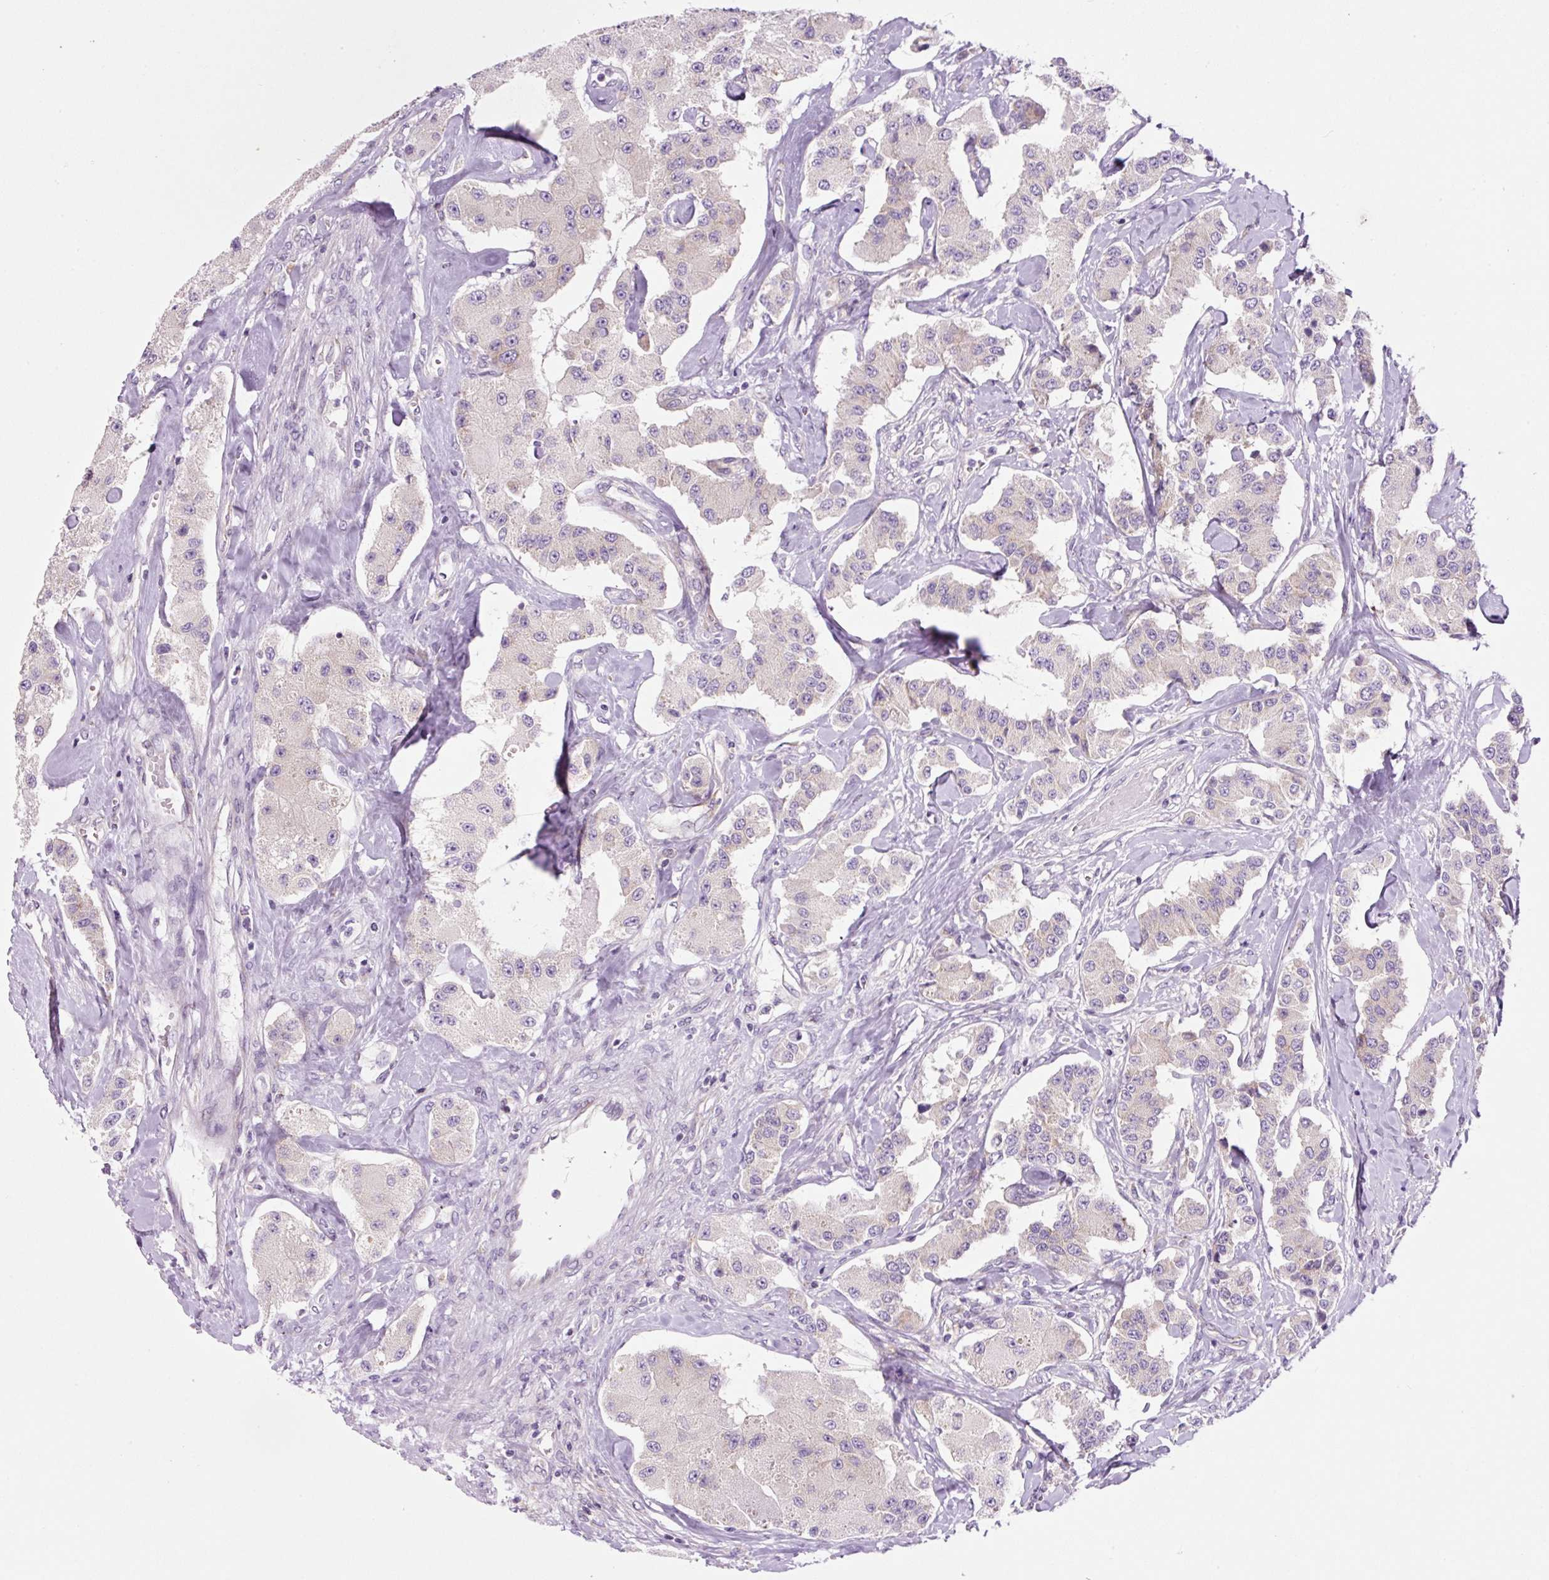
{"staining": {"intensity": "negative", "quantity": "none", "location": "none"}, "tissue": "carcinoid", "cell_type": "Tumor cells", "image_type": "cancer", "snomed": [{"axis": "morphology", "description": "Carcinoid, malignant, NOS"}, {"axis": "topography", "description": "Pancreas"}], "caption": "Image shows no protein expression in tumor cells of carcinoid tissue. Nuclei are stained in blue.", "gene": "RPL41", "patient": {"sex": "male", "age": 41}}